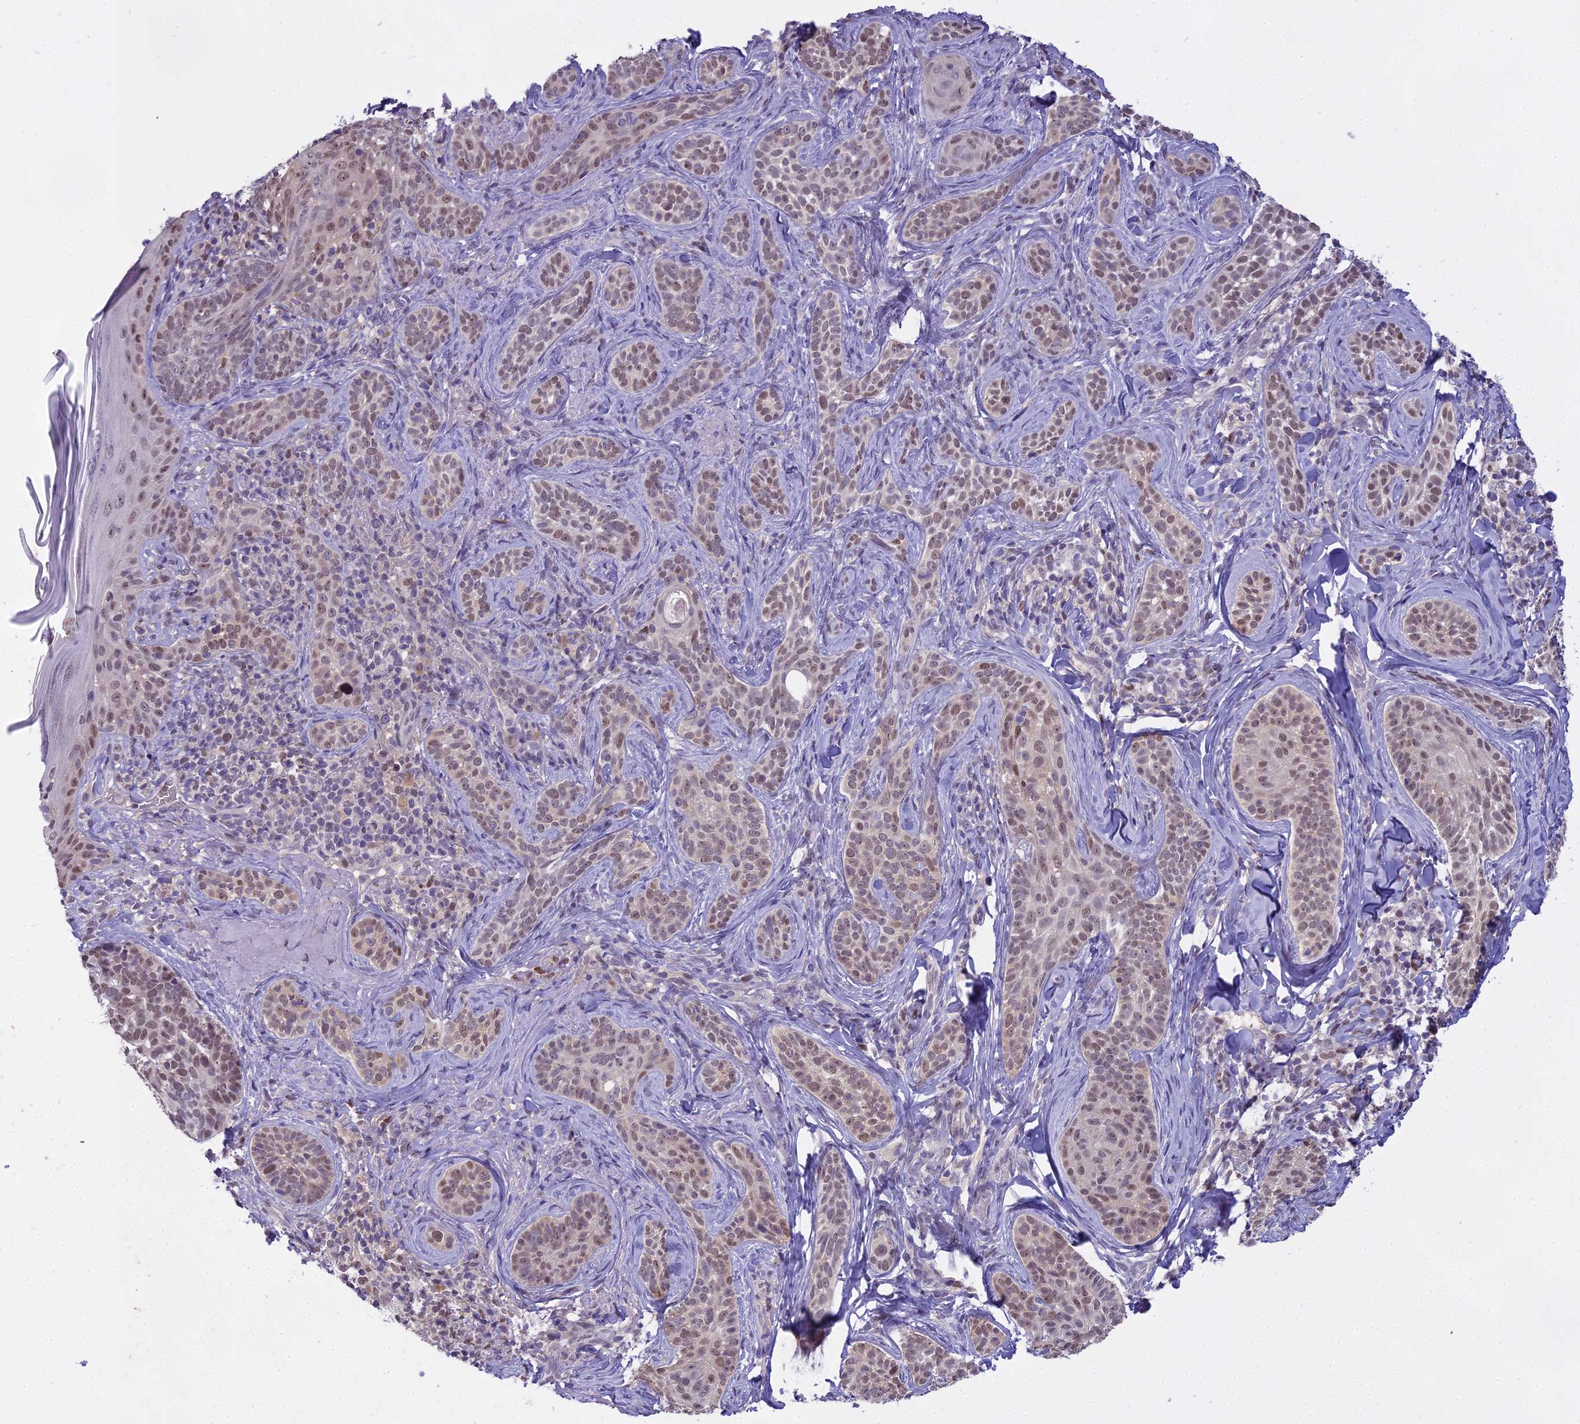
{"staining": {"intensity": "moderate", "quantity": ">75%", "location": "nuclear"}, "tissue": "skin cancer", "cell_type": "Tumor cells", "image_type": "cancer", "snomed": [{"axis": "morphology", "description": "Basal cell carcinoma"}, {"axis": "topography", "description": "Skin"}], "caption": "Immunohistochemistry (IHC) micrograph of neoplastic tissue: human basal cell carcinoma (skin) stained using immunohistochemistry displays medium levels of moderate protein expression localized specifically in the nuclear of tumor cells, appearing as a nuclear brown color.", "gene": "MAT2A", "patient": {"sex": "male", "age": 71}}